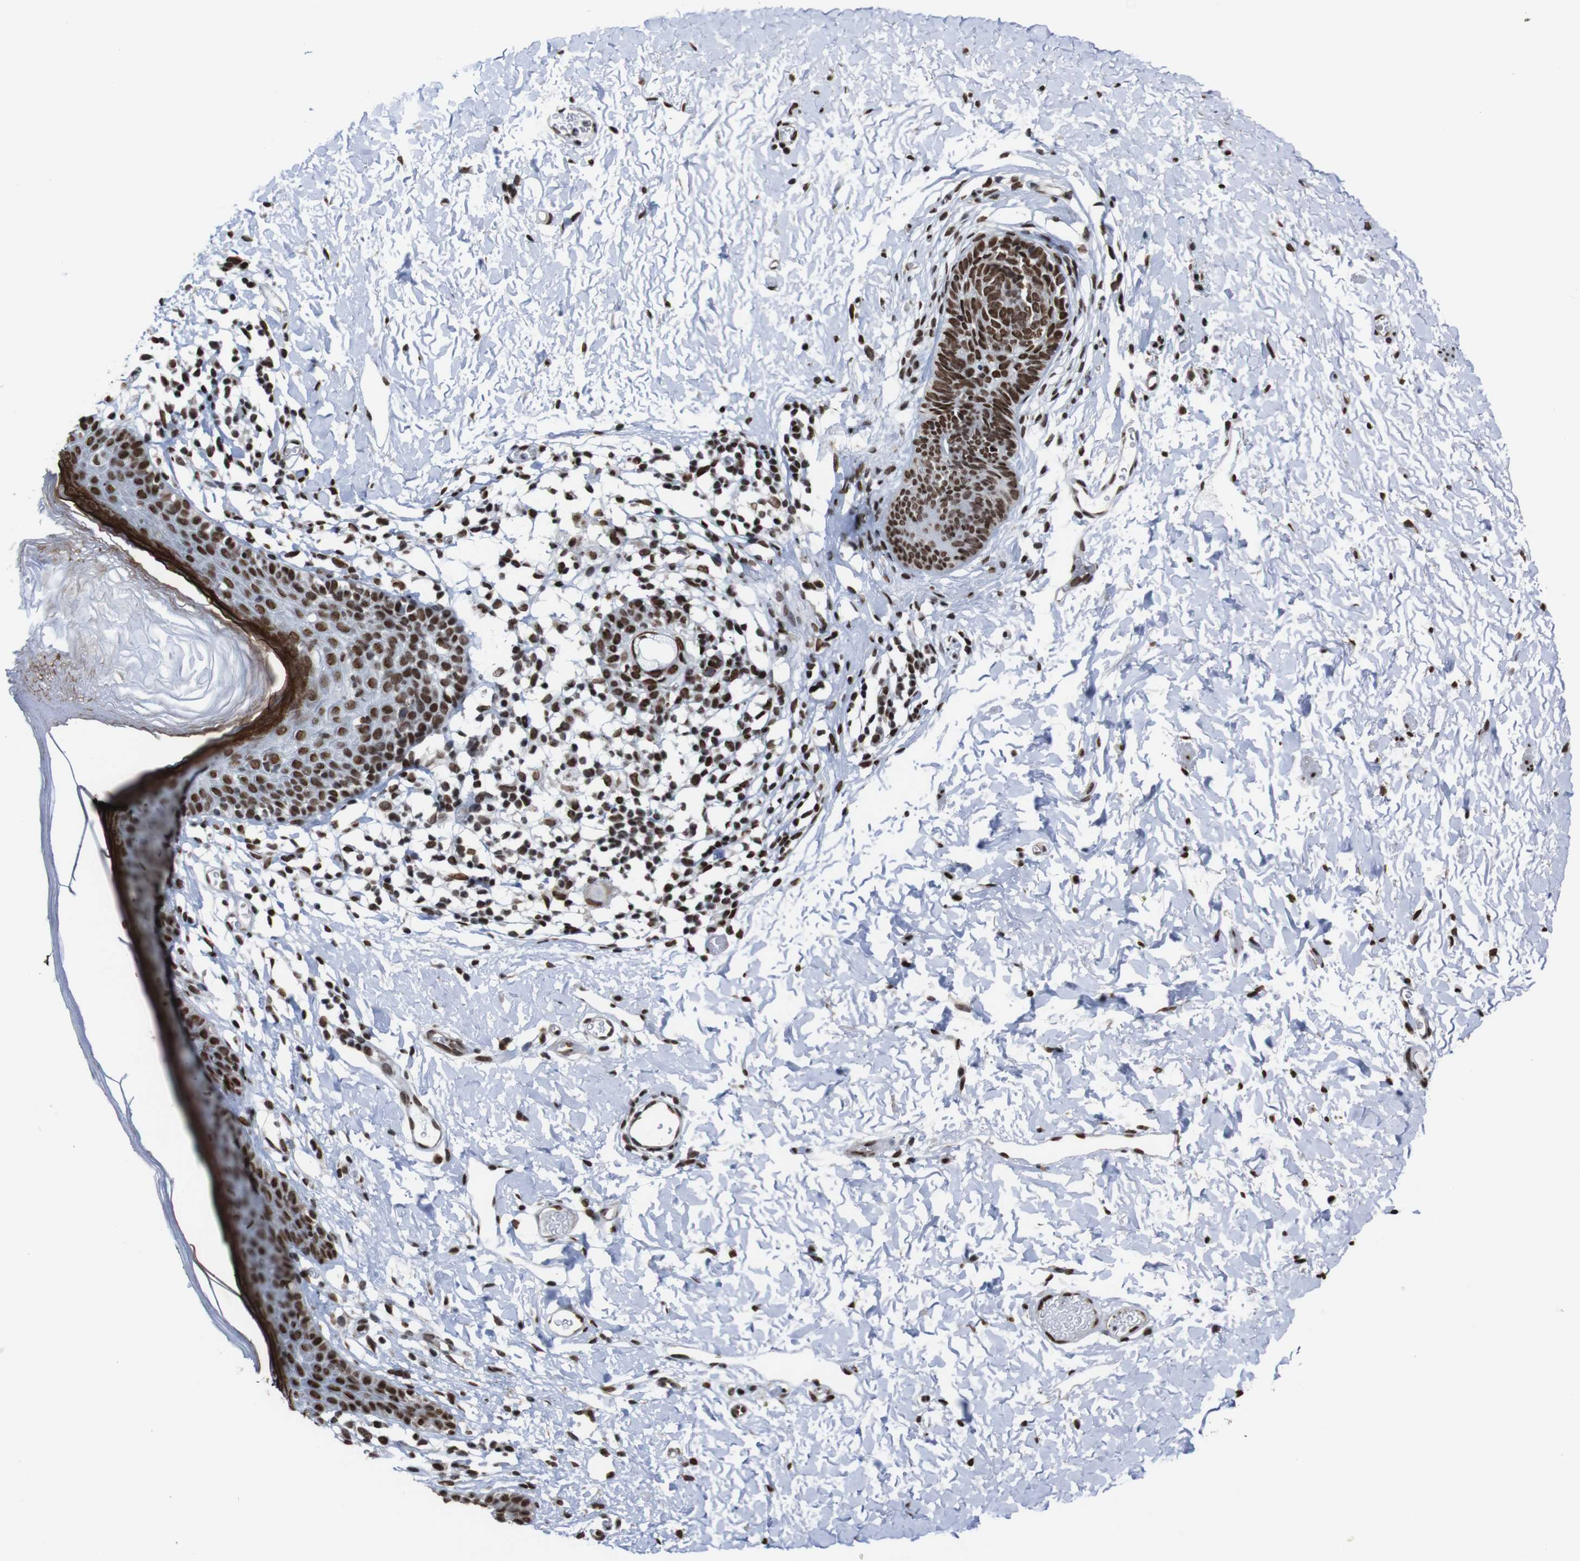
{"staining": {"intensity": "strong", "quantity": ">75%", "location": "cytoplasmic/membranous,nuclear"}, "tissue": "skin", "cell_type": "Epidermal cells", "image_type": "normal", "snomed": [{"axis": "morphology", "description": "Normal tissue, NOS"}, {"axis": "topography", "description": "Adipose tissue"}, {"axis": "topography", "description": "Vascular tissue"}, {"axis": "topography", "description": "Anal"}, {"axis": "topography", "description": "Peripheral nerve tissue"}], "caption": "Immunohistochemical staining of benign human skin reveals >75% levels of strong cytoplasmic/membranous,nuclear protein staining in approximately >75% of epidermal cells.", "gene": "ROMO1", "patient": {"sex": "female", "age": 54}}